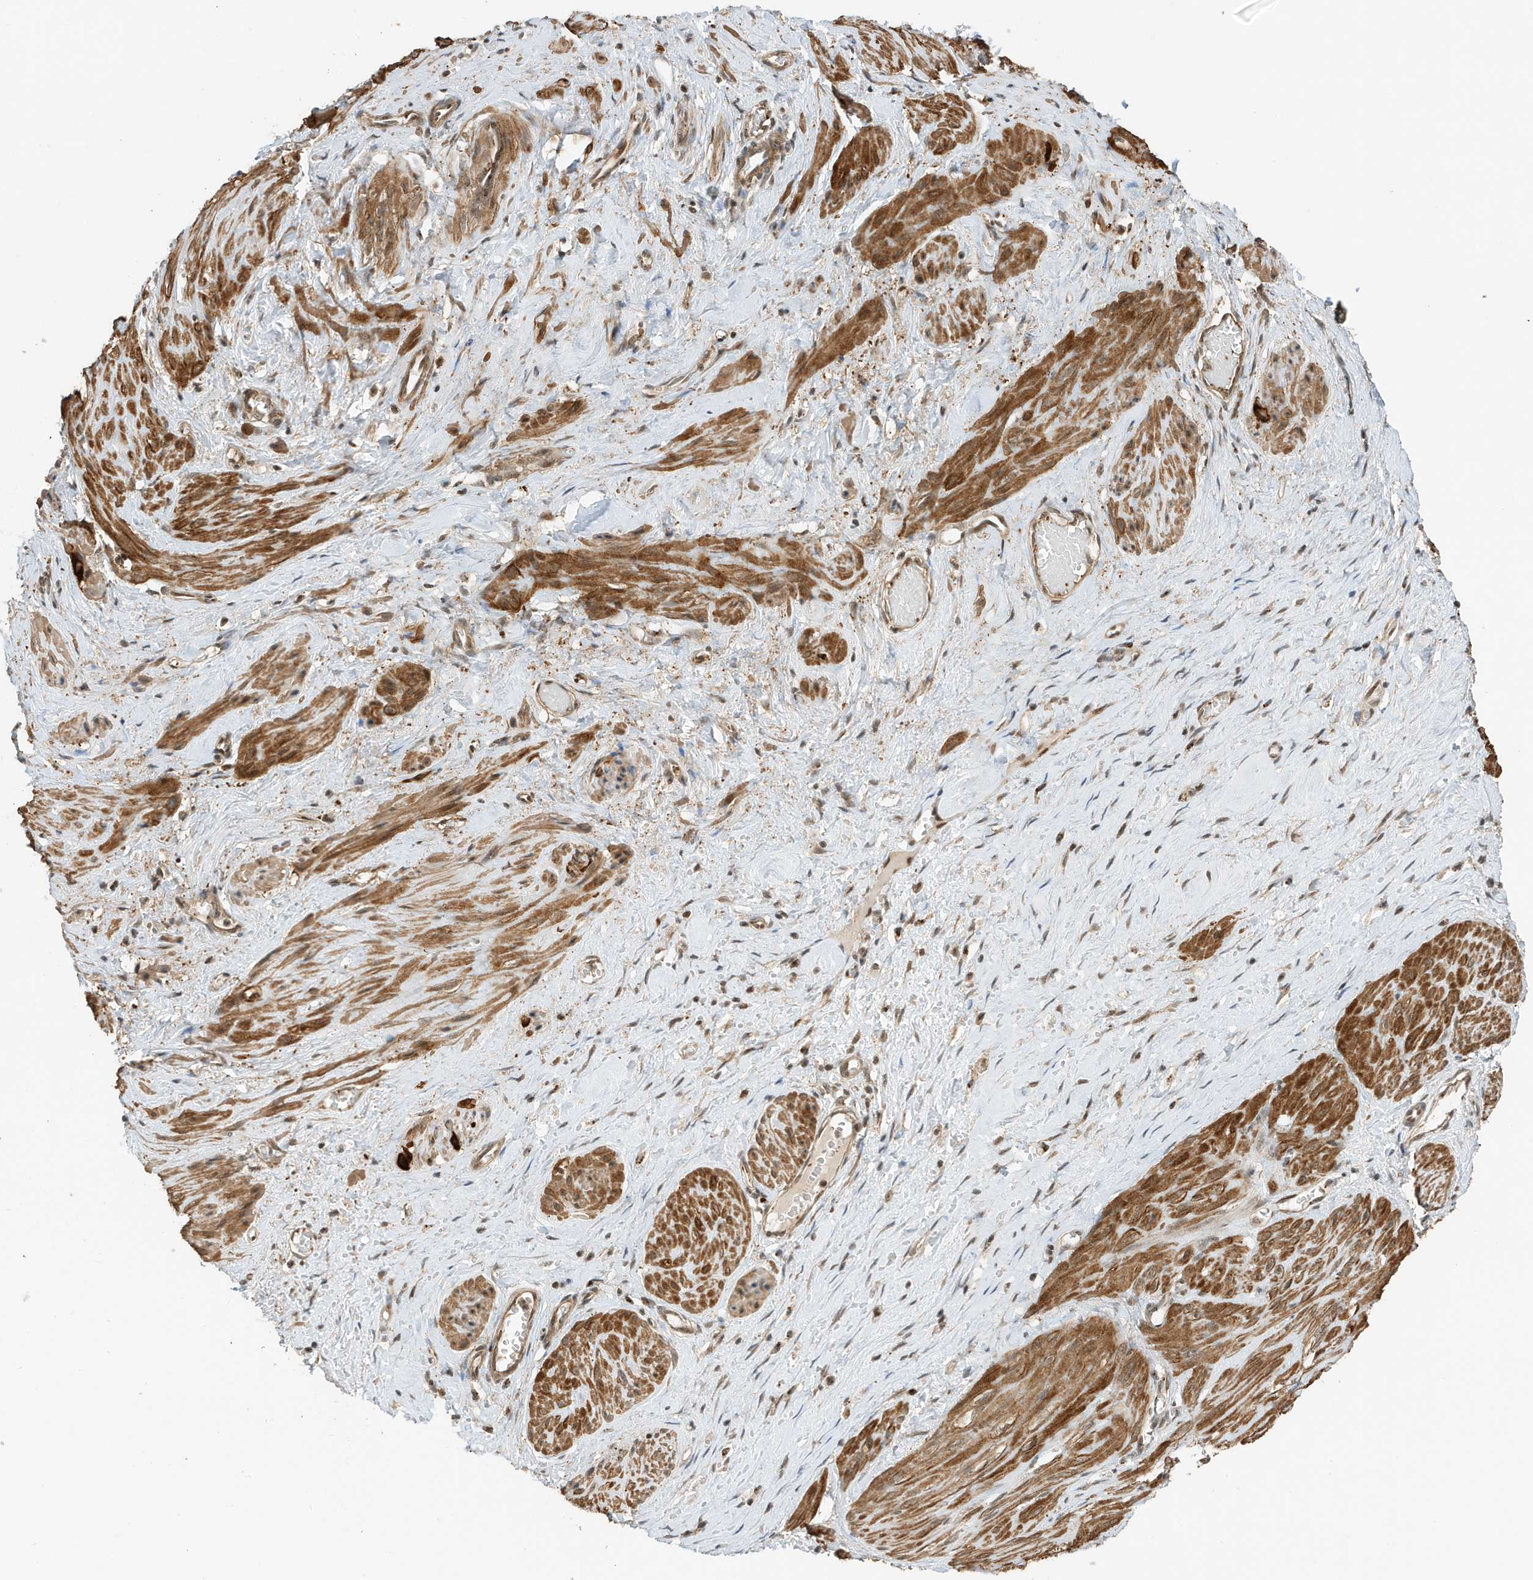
{"staining": {"intensity": "strong", "quantity": ">75%", "location": "cytoplasmic/membranous"}, "tissue": "smooth muscle", "cell_type": "Smooth muscle cells", "image_type": "normal", "snomed": [{"axis": "morphology", "description": "Normal tissue, NOS"}, {"axis": "topography", "description": "Endometrium"}], "caption": "Immunohistochemical staining of benign human smooth muscle exhibits strong cytoplasmic/membranous protein positivity in approximately >75% of smooth muscle cells.", "gene": "MAST3", "patient": {"sex": "female", "age": 33}}